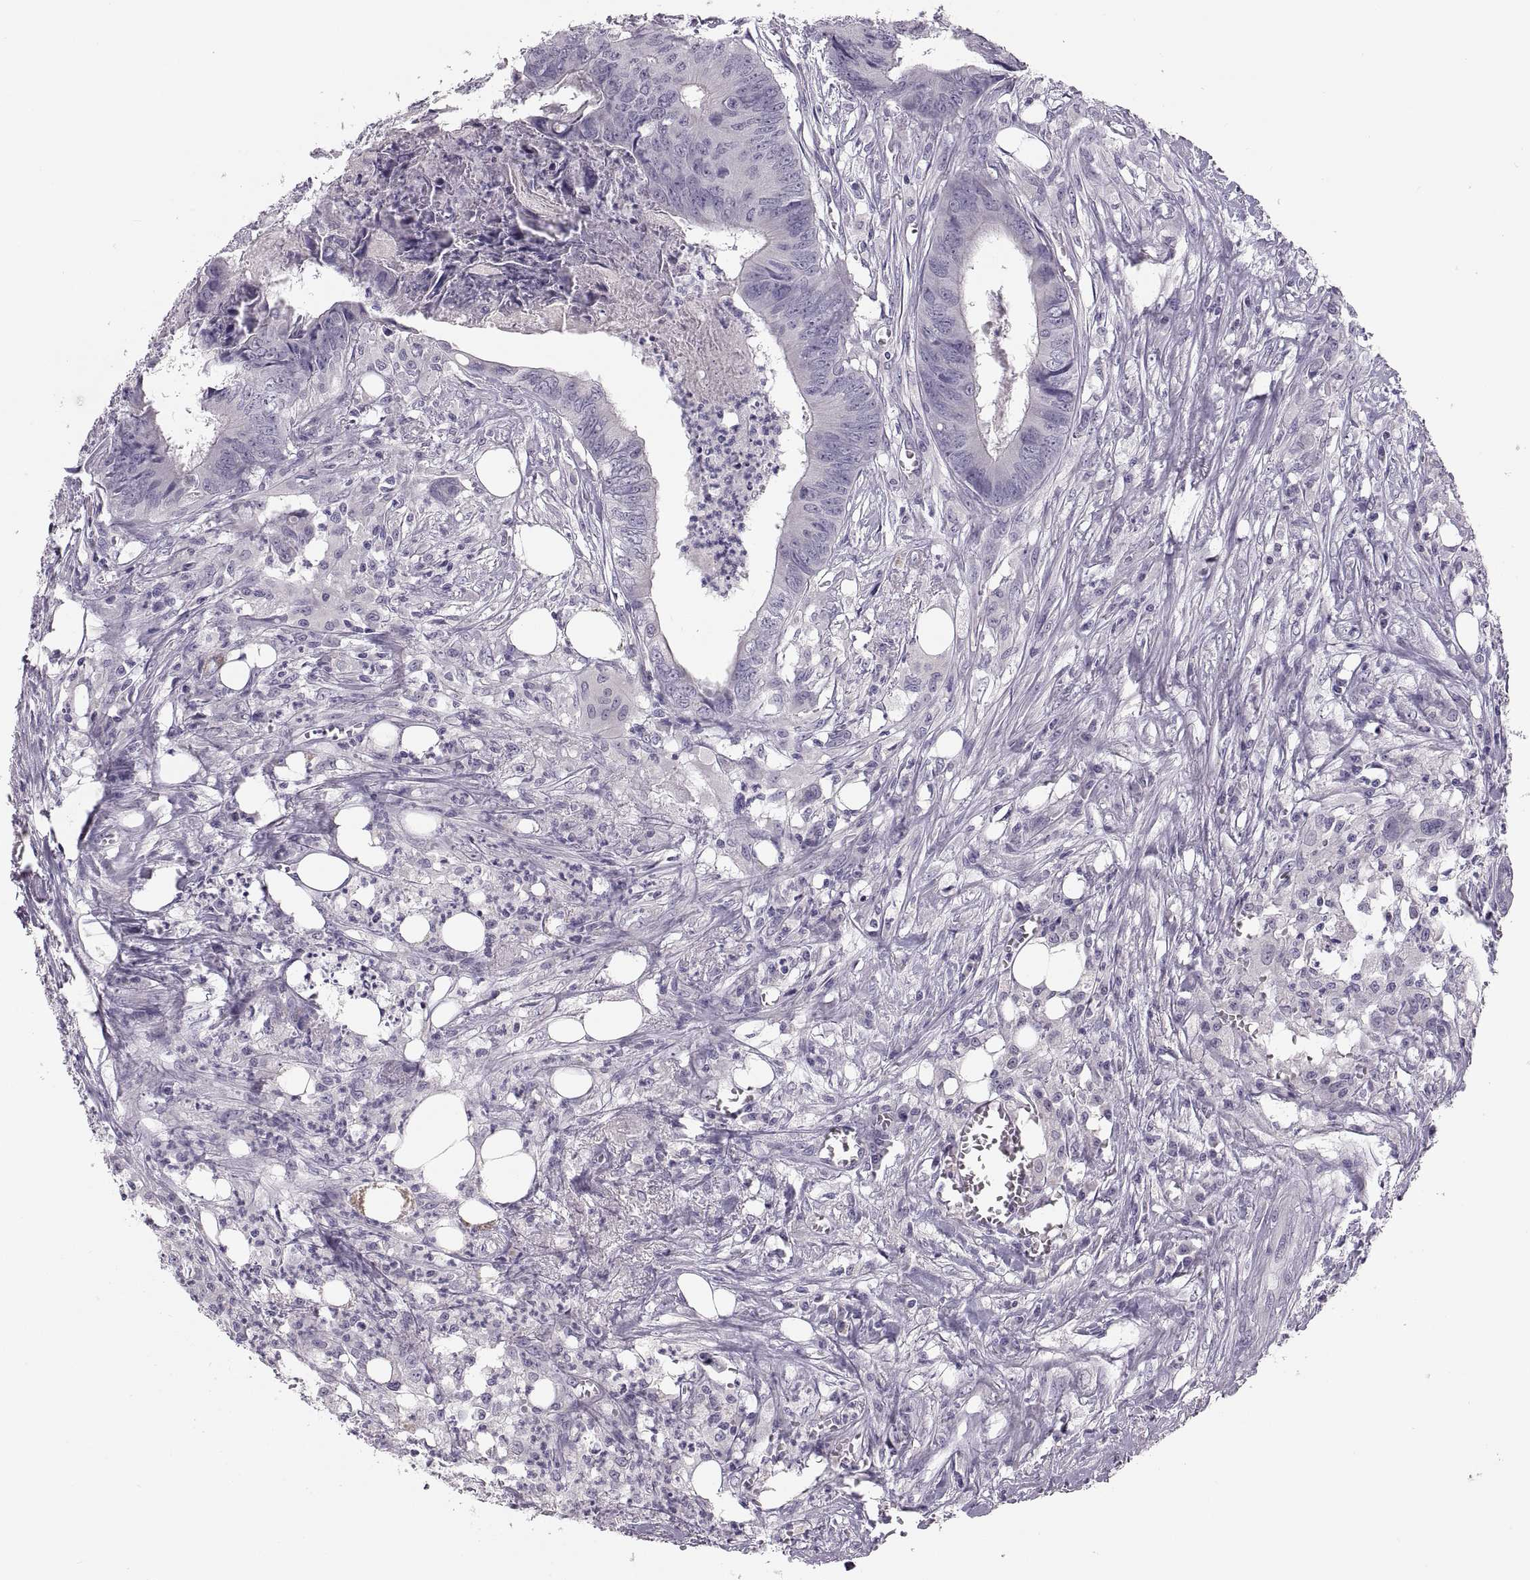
{"staining": {"intensity": "negative", "quantity": "none", "location": "none"}, "tissue": "colorectal cancer", "cell_type": "Tumor cells", "image_type": "cancer", "snomed": [{"axis": "morphology", "description": "Adenocarcinoma, NOS"}, {"axis": "topography", "description": "Colon"}], "caption": "There is no significant expression in tumor cells of colorectal adenocarcinoma.", "gene": "ADH6", "patient": {"sex": "male", "age": 84}}